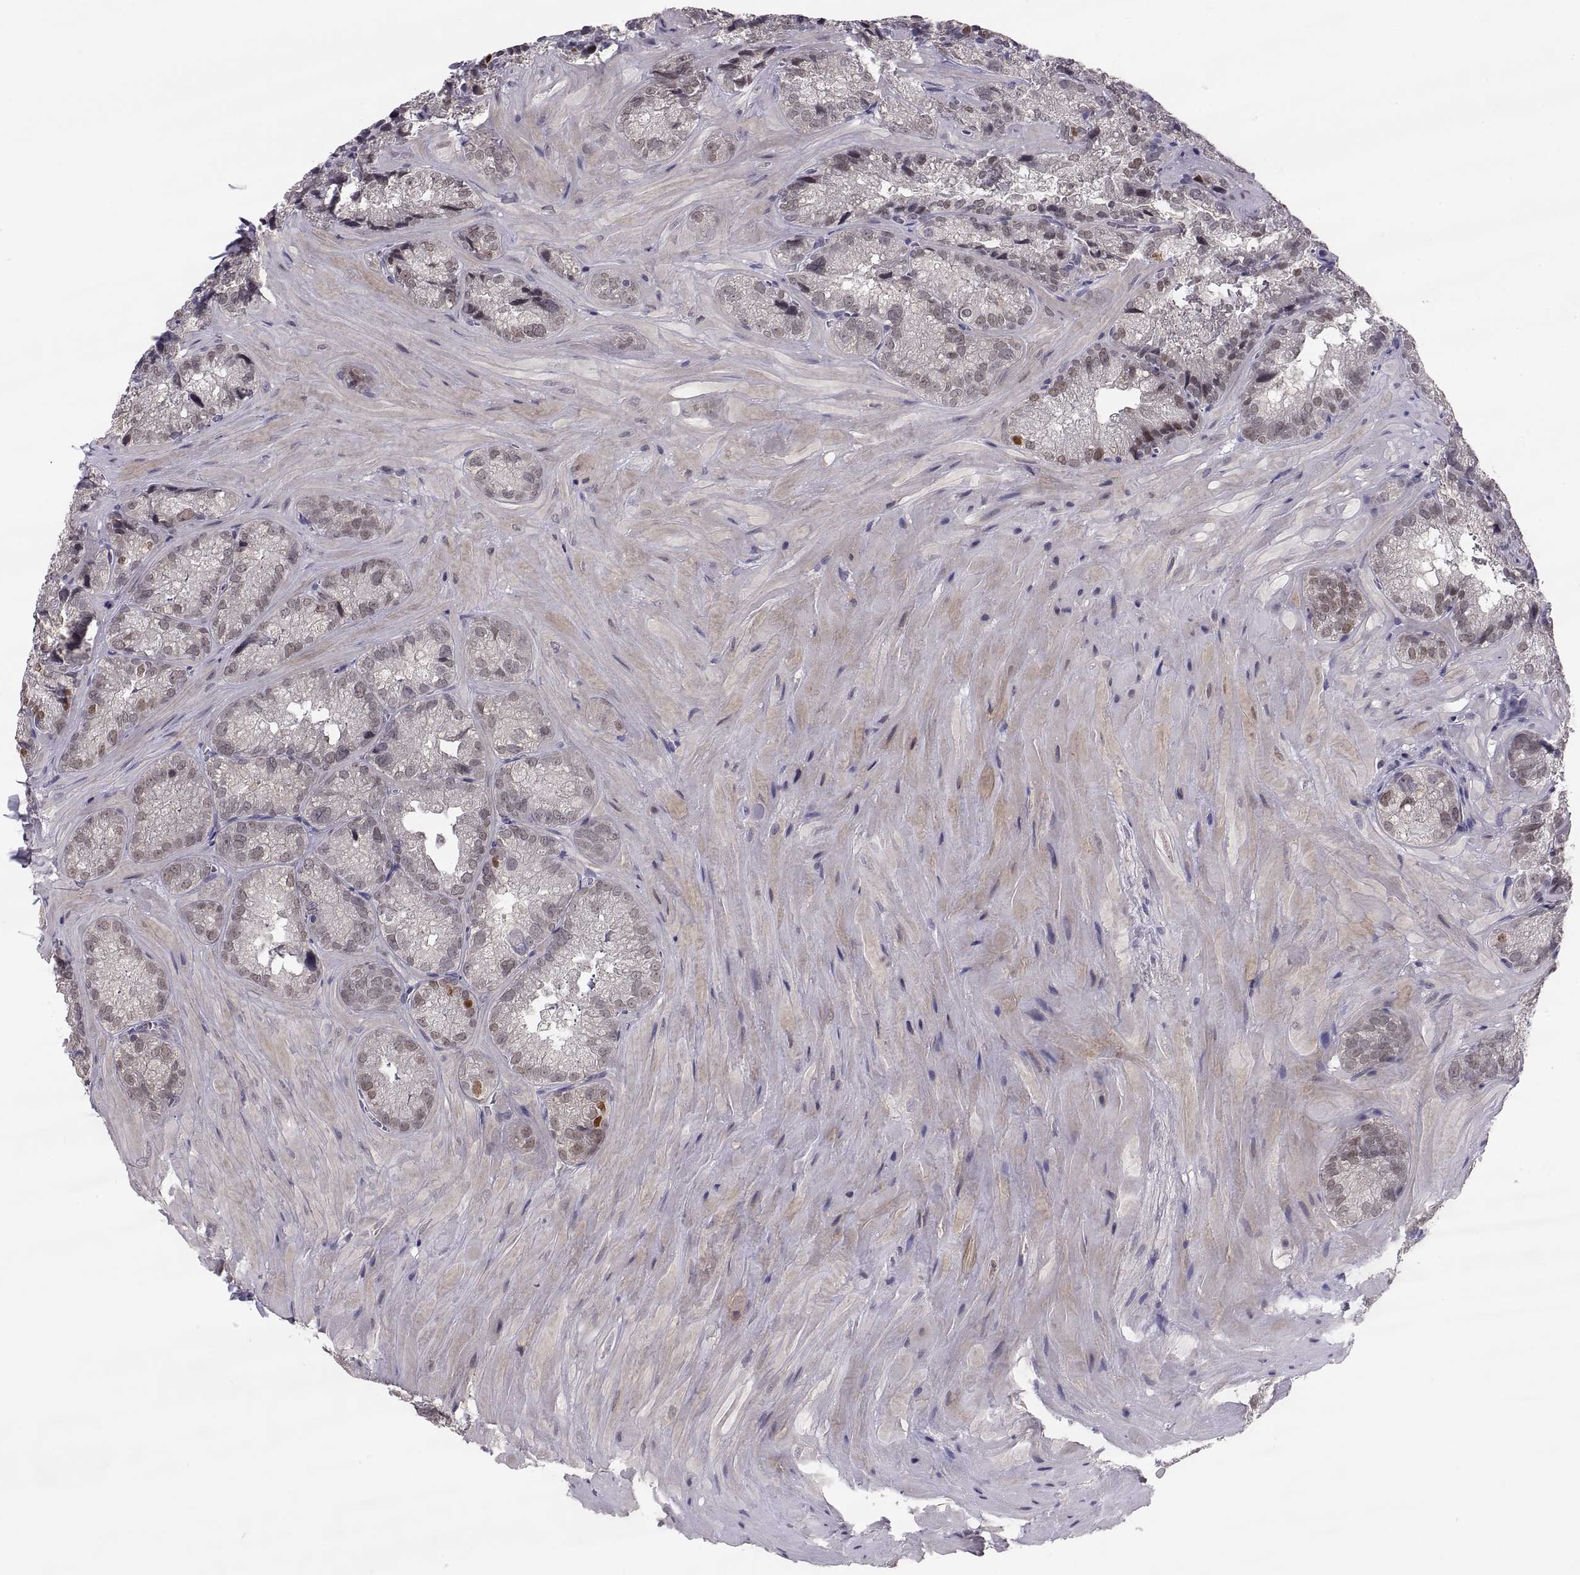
{"staining": {"intensity": "weak", "quantity": "<25%", "location": "nuclear"}, "tissue": "seminal vesicle", "cell_type": "Glandular cells", "image_type": "normal", "snomed": [{"axis": "morphology", "description": "Normal tissue, NOS"}, {"axis": "topography", "description": "Seminal veicle"}], "caption": "This is a histopathology image of IHC staining of benign seminal vesicle, which shows no positivity in glandular cells. (DAB immunohistochemistry with hematoxylin counter stain).", "gene": "PAX2", "patient": {"sex": "male", "age": 57}}